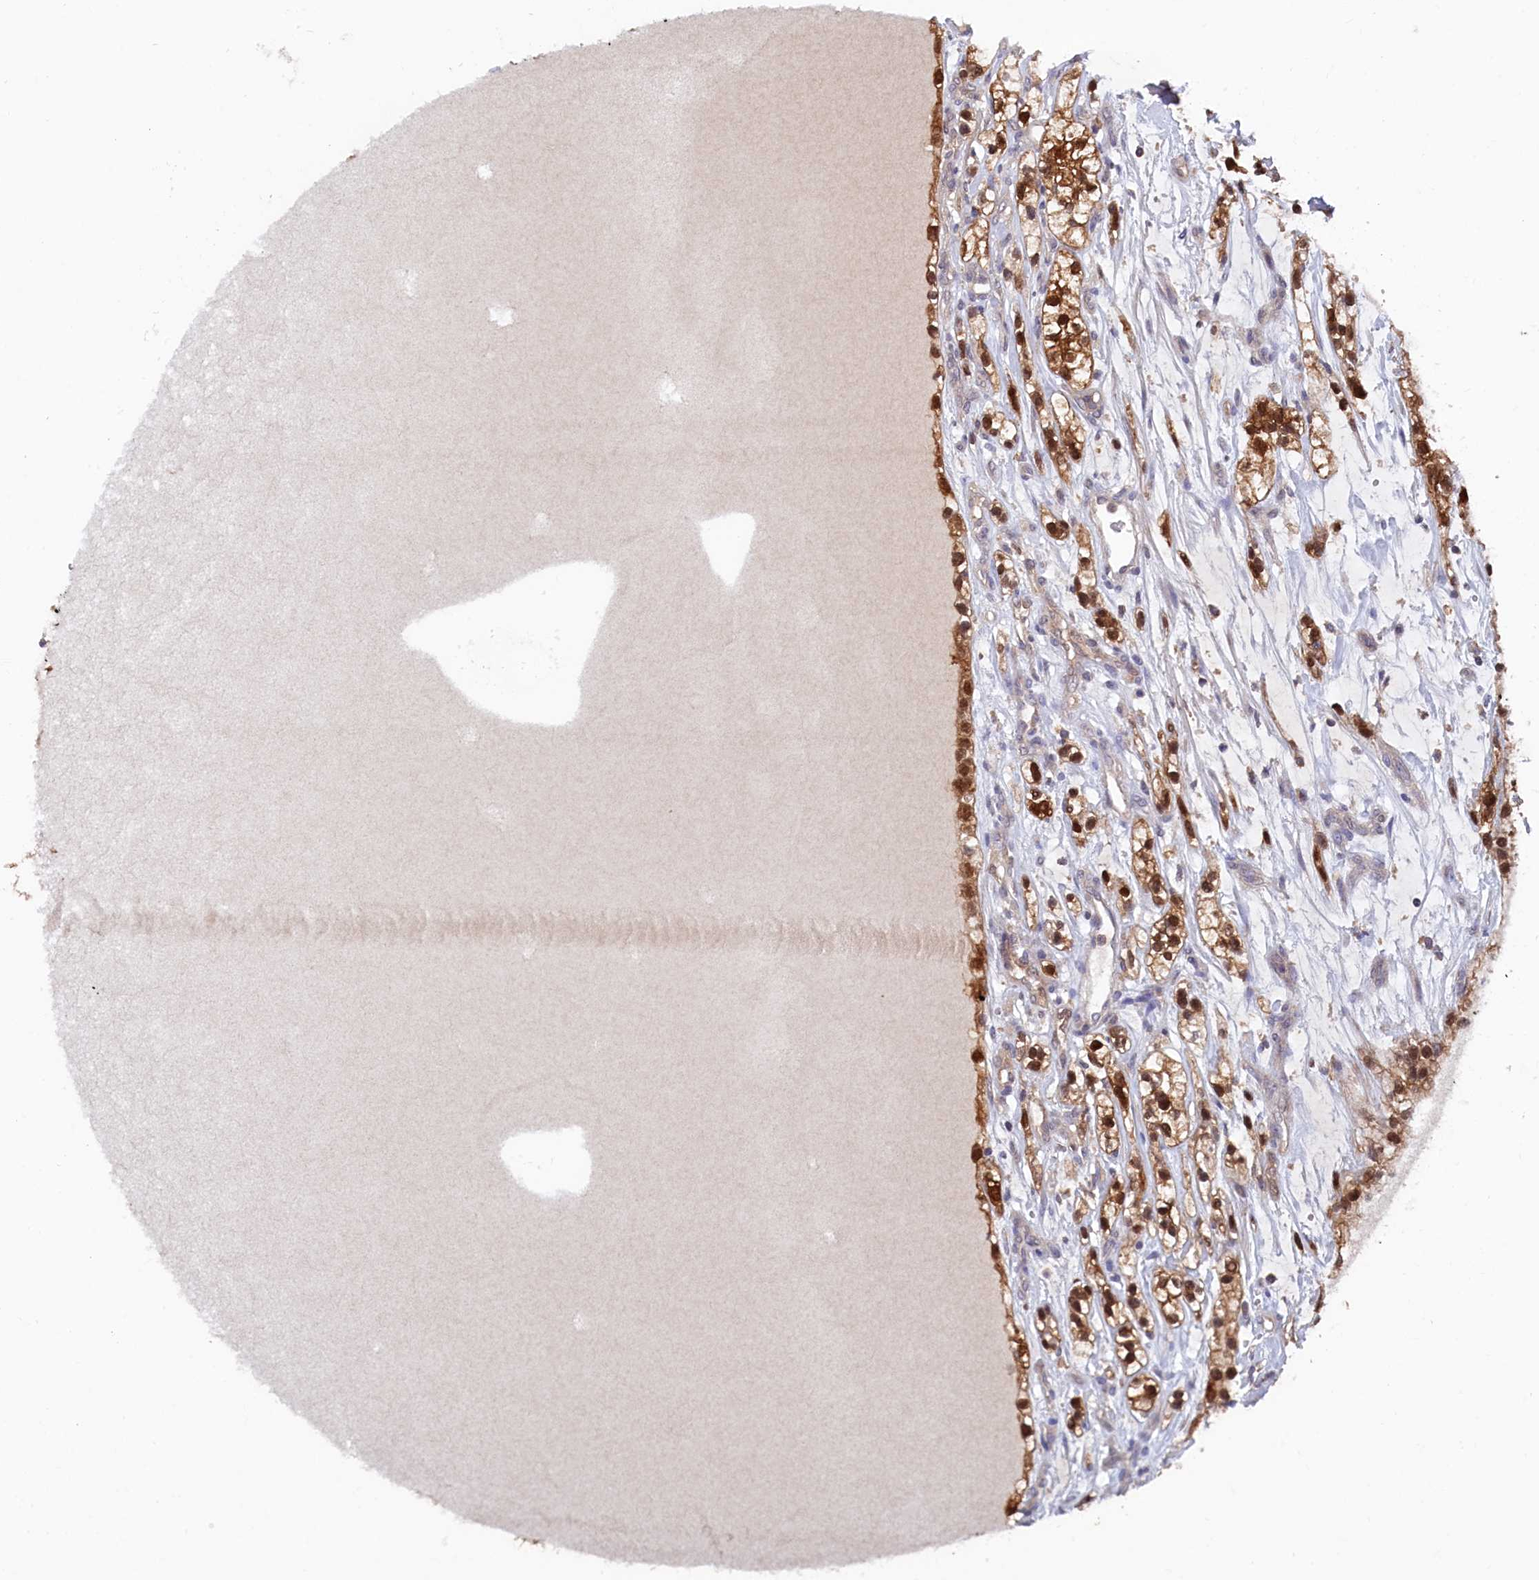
{"staining": {"intensity": "strong", "quantity": ">75%", "location": "cytoplasmic/membranous,nuclear"}, "tissue": "renal cancer", "cell_type": "Tumor cells", "image_type": "cancer", "snomed": [{"axis": "morphology", "description": "Adenocarcinoma, NOS"}, {"axis": "topography", "description": "Kidney"}], "caption": "A brown stain shows strong cytoplasmic/membranous and nuclear positivity of a protein in renal adenocarcinoma tumor cells.", "gene": "JPT2", "patient": {"sex": "female", "age": 57}}